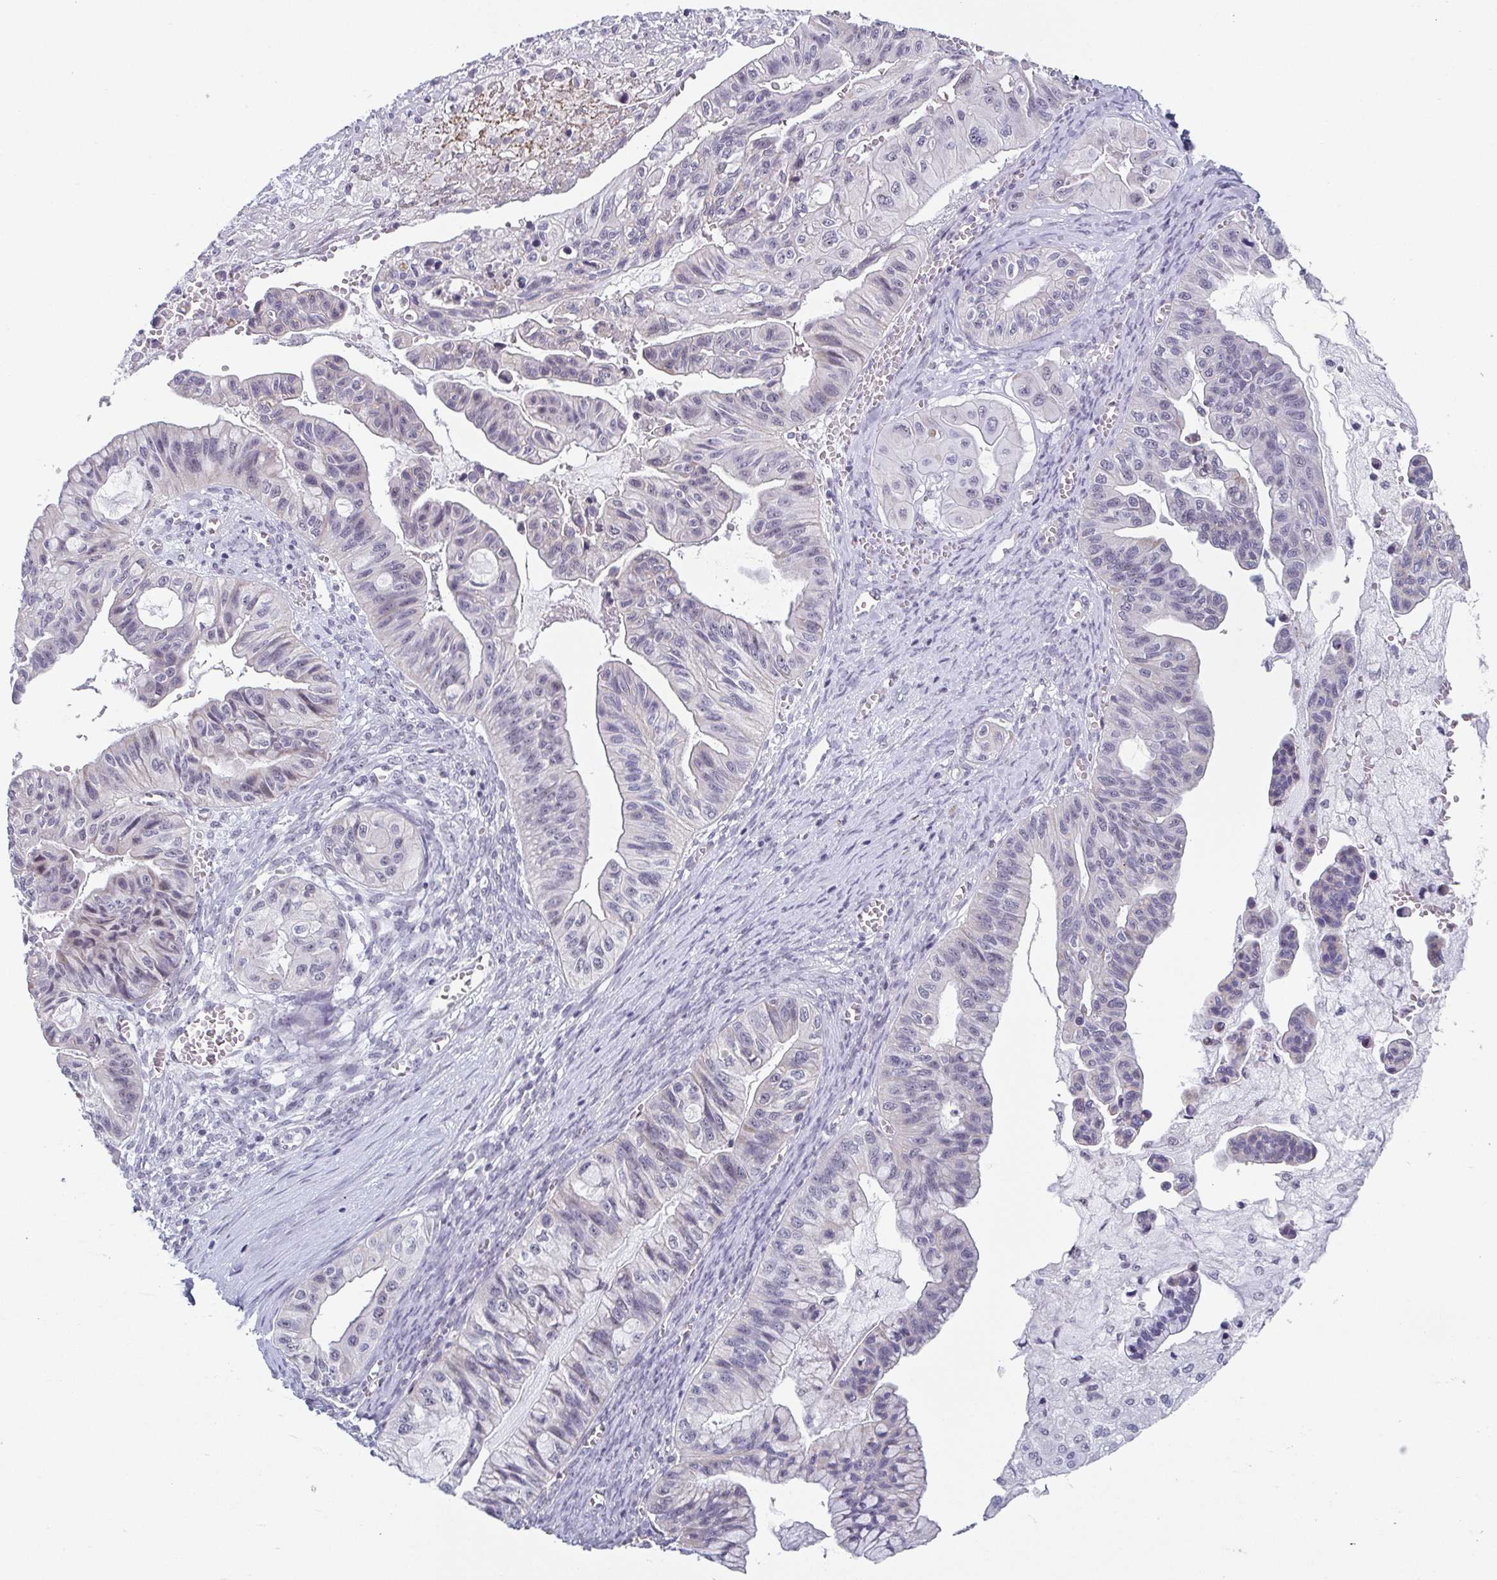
{"staining": {"intensity": "negative", "quantity": "none", "location": "none"}, "tissue": "ovarian cancer", "cell_type": "Tumor cells", "image_type": "cancer", "snomed": [{"axis": "morphology", "description": "Cystadenocarcinoma, mucinous, NOS"}, {"axis": "topography", "description": "Ovary"}], "caption": "A photomicrograph of human mucinous cystadenocarcinoma (ovarian) is negative for staining in tumor cells.", "gene": "EXOSC7", "patient": {"sex": "female", "age": 72}}